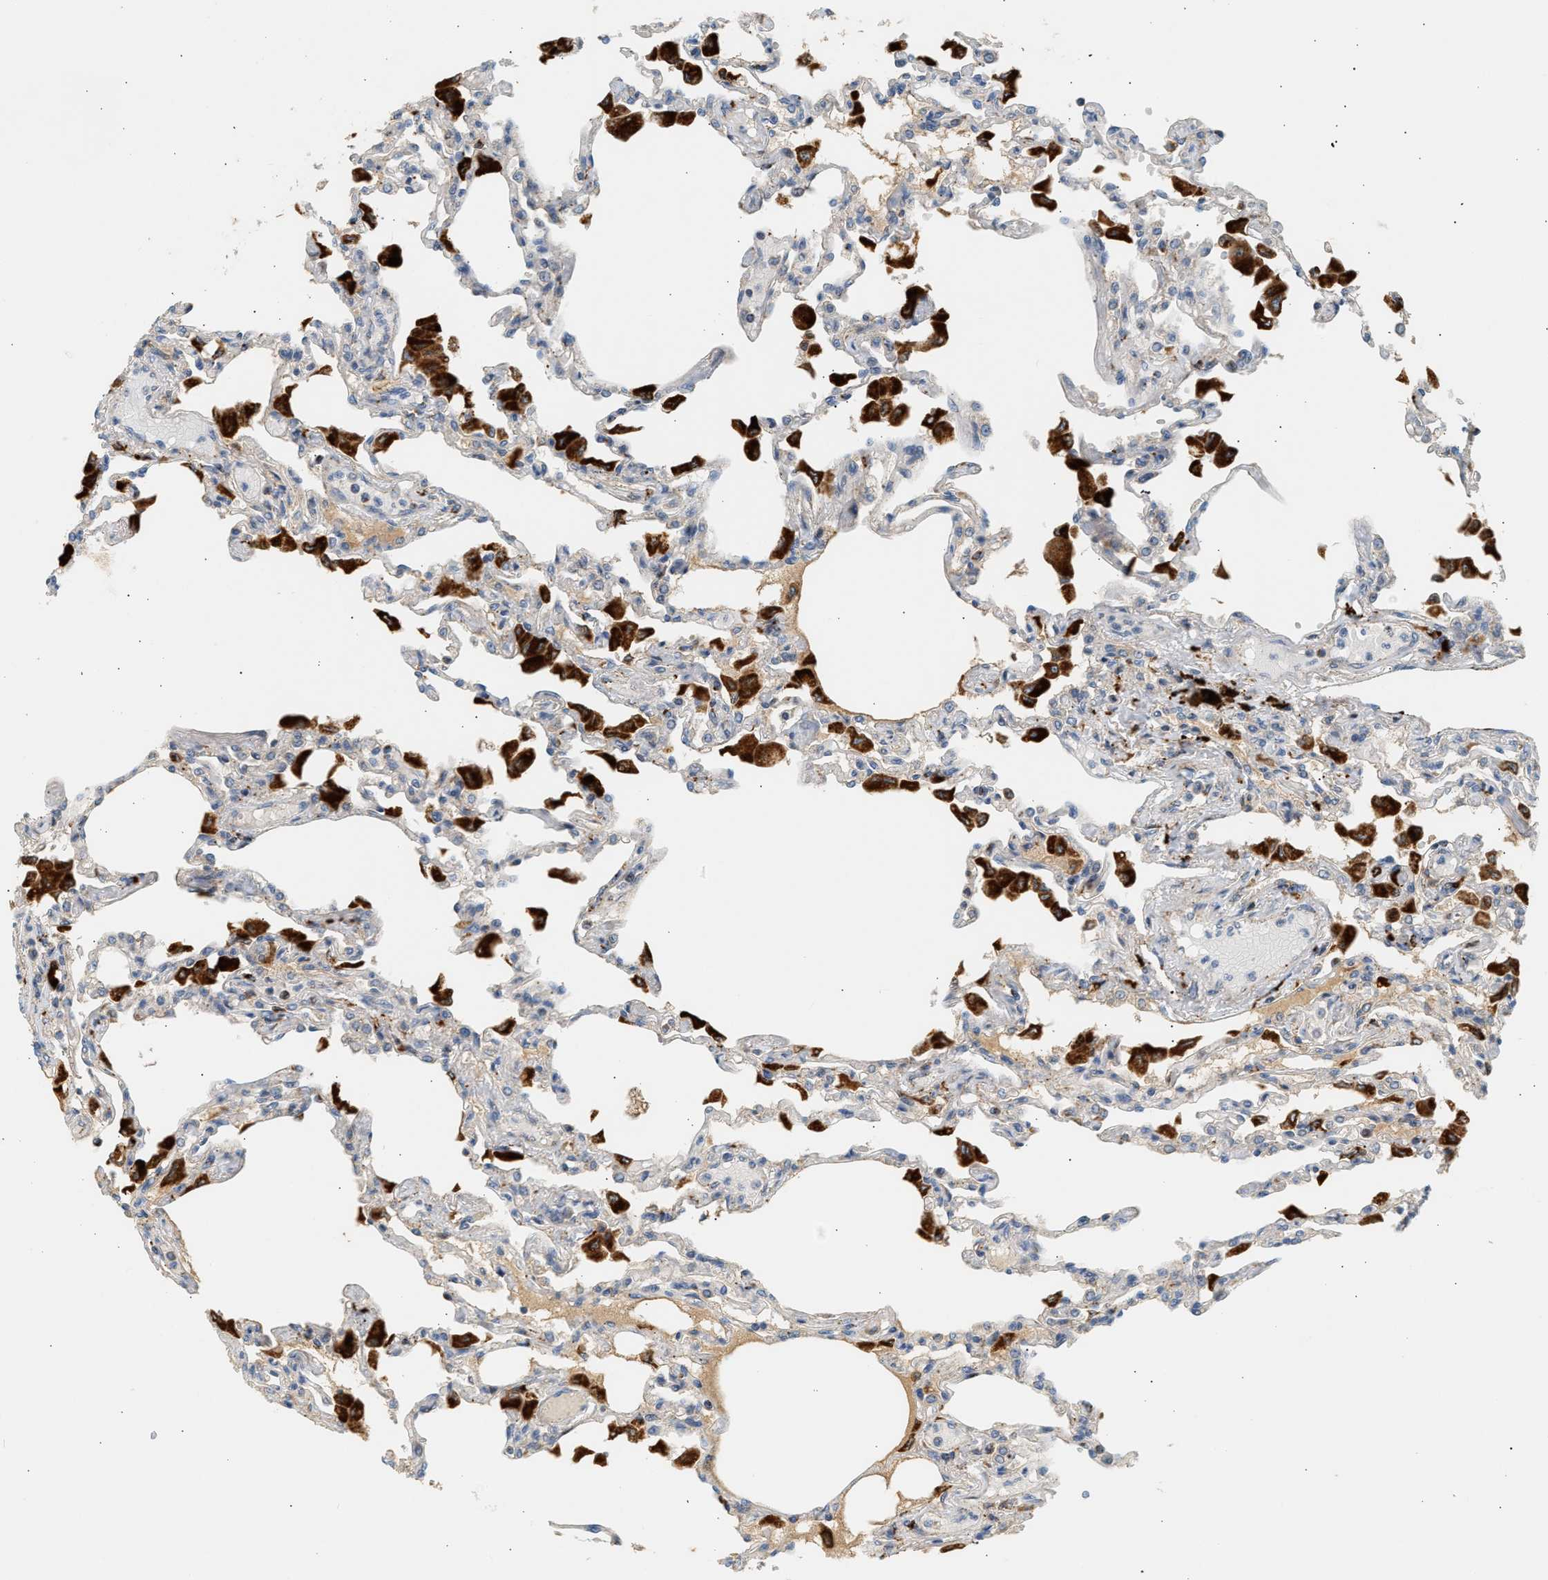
{"staining": {"intensity": "weak", "quantity": "<25%", "location": "cytoplasmic/membranous"}, "tissue": "lung", "cell_type": "Alveolar cells", "image_type": "normal", "snomed": [{"axis": "morphology", "description": "Normal tissue, NOS"}, {"axis": "topography", "description": "Bronchus"}, {"axis": "topography", "description": "Lung"}], "caption": "There is no significant positivity in alveolar cells of lung. (Stains: DAB (3,3'-diaminobenzidine) immunohistochemistry (IHC) with hematoxylin counter stain, Microscopy: brightfield microscopy at high magnification).", "gene": "ENTHD1", "patient": {"sex": "female", "age": 49}}